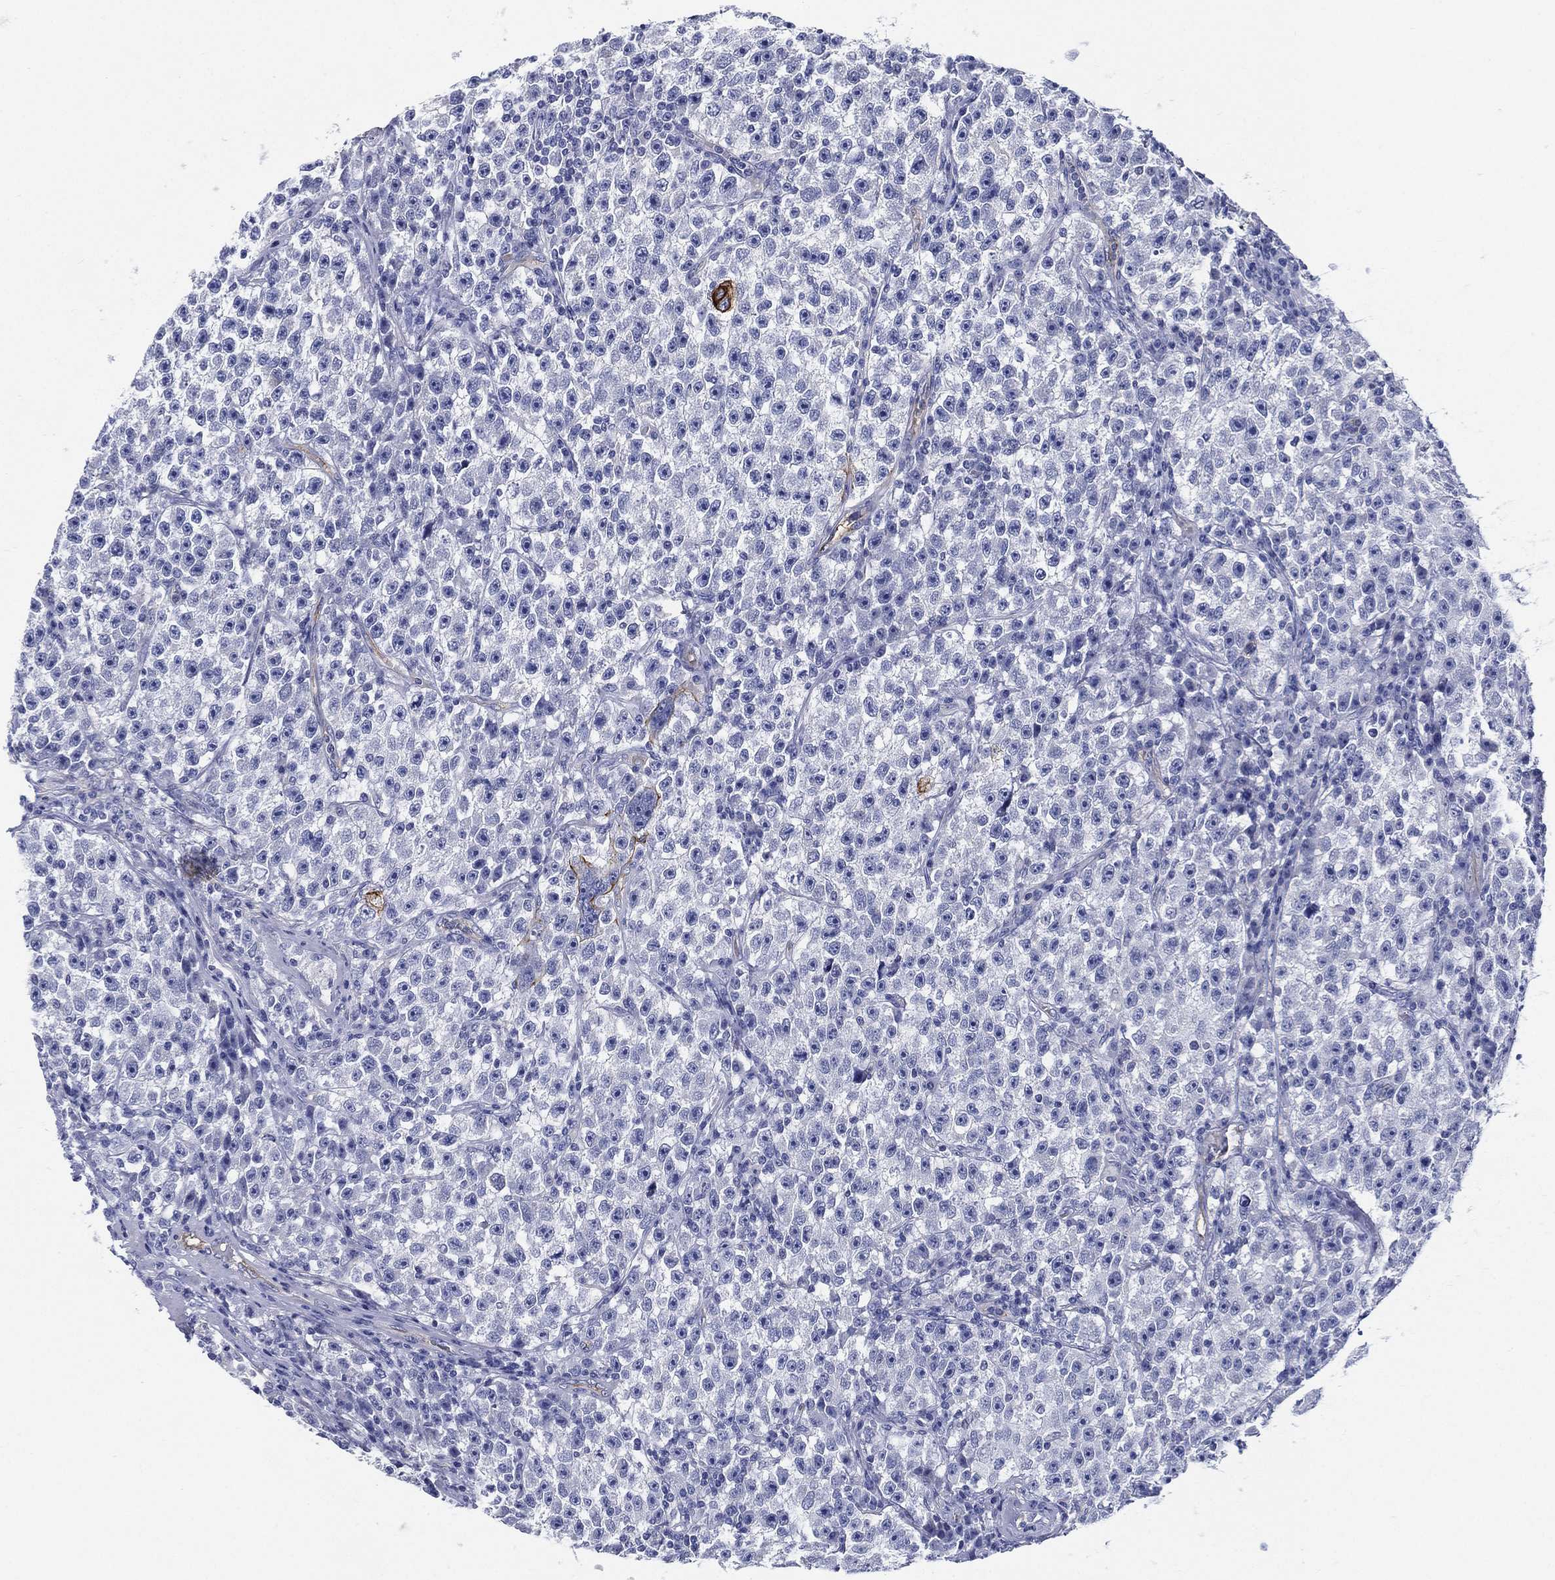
{"staining": {"intensity": "negative", "quantity": "none", "location": "none"}, "tissue": "testis cancer", "cell_type": "Tumor cells", "image_type": "cancer", "snomed": [{"axis": "morphology", "description": "Seminoma, NOS"}, {"axis": "topography", "description": "Testis"}], "caption": "DAB immunohistochemical staining of human testis seminoma reveals no significant expression in tumor cells.", "gene": "NEDD9", "patient": {"sex": "male", "age": 22}}